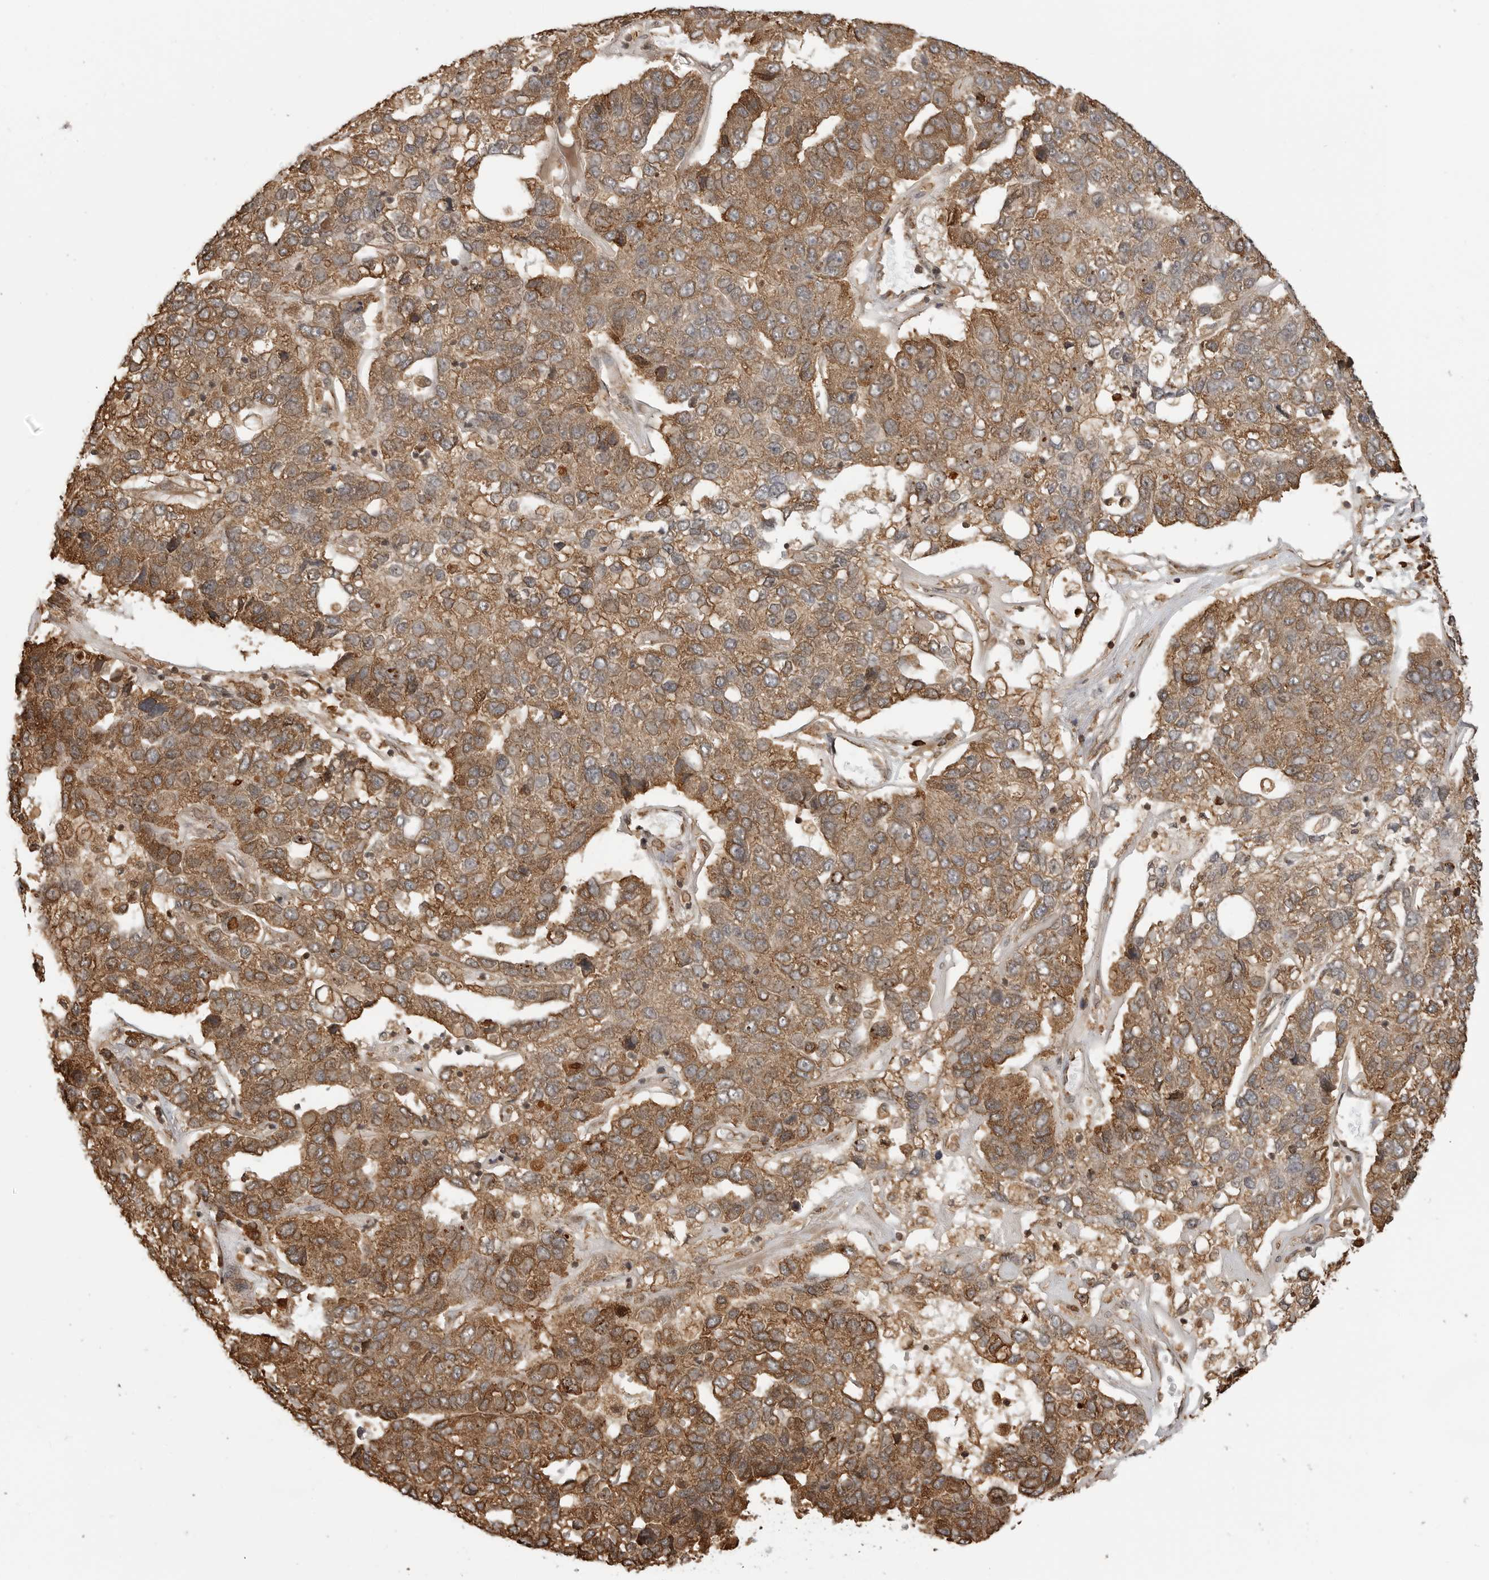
{"staining": {"intensity": "moderate", "quantity": ">75%", "location": "cytoplasmic/membranous"}, "tissue": "pancreatic cancer", "cell_type": "Tumor cells", "image_type": "cancer", "snomed": [{"axis": "morphology", "description": "Adenocarcinoma, NOS"}, {"axis": "topography", "description": "Pancreas"}], "caption": "A medium amount of moderate cytoplasmic/membranous expression is seen in approximately >75% of tumor cells in adenocarcinoma (pancreatic) tissue. The staining was performed using DAB (3,3'-diaminobenzidine) to visualize the protein expression in brown, while the nuclei were stained in blue with hematoxylin (Magnification: 20x).", "gene": "BMP2K", "patient": {"sex": "female", "age": 61}}